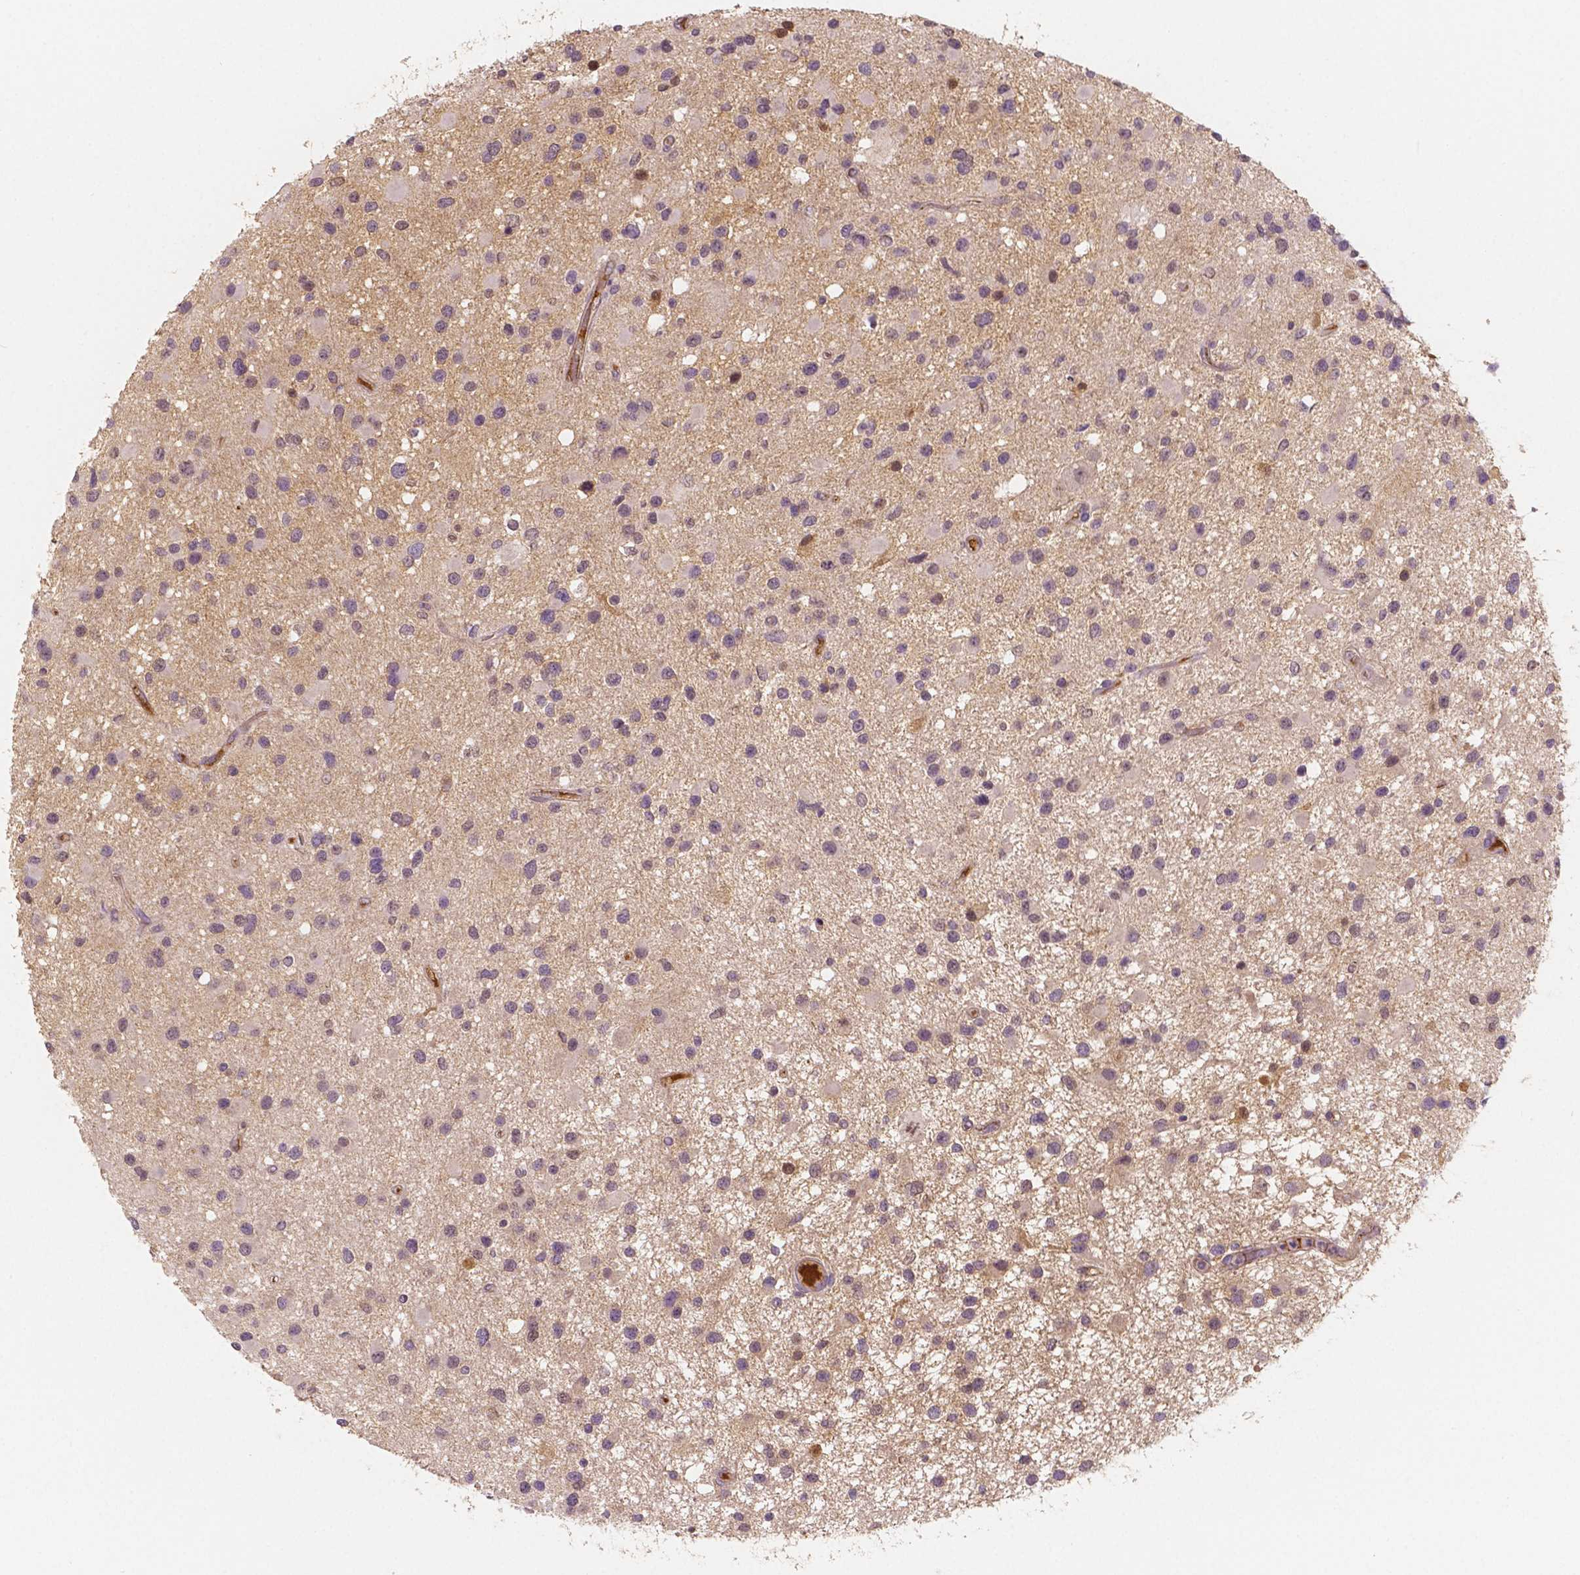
{"staining": {"intensity": "negative", "quantity": "none", "location": "none"}, "tissue": "glioma", "cell_type": "Tumor cells", "image_type": "cancer", "snomed": [{"axis": "morphology", "description": "Glioma, malignant, Low grade"}, {"axis": "topography", "description": "Brain"}], "caption": "A photomicrograph of glioma stained for a protein shows no brown staining in tumor cells.", "gene": "APOA4", "patient": {"sex": "female", "age": 32}}